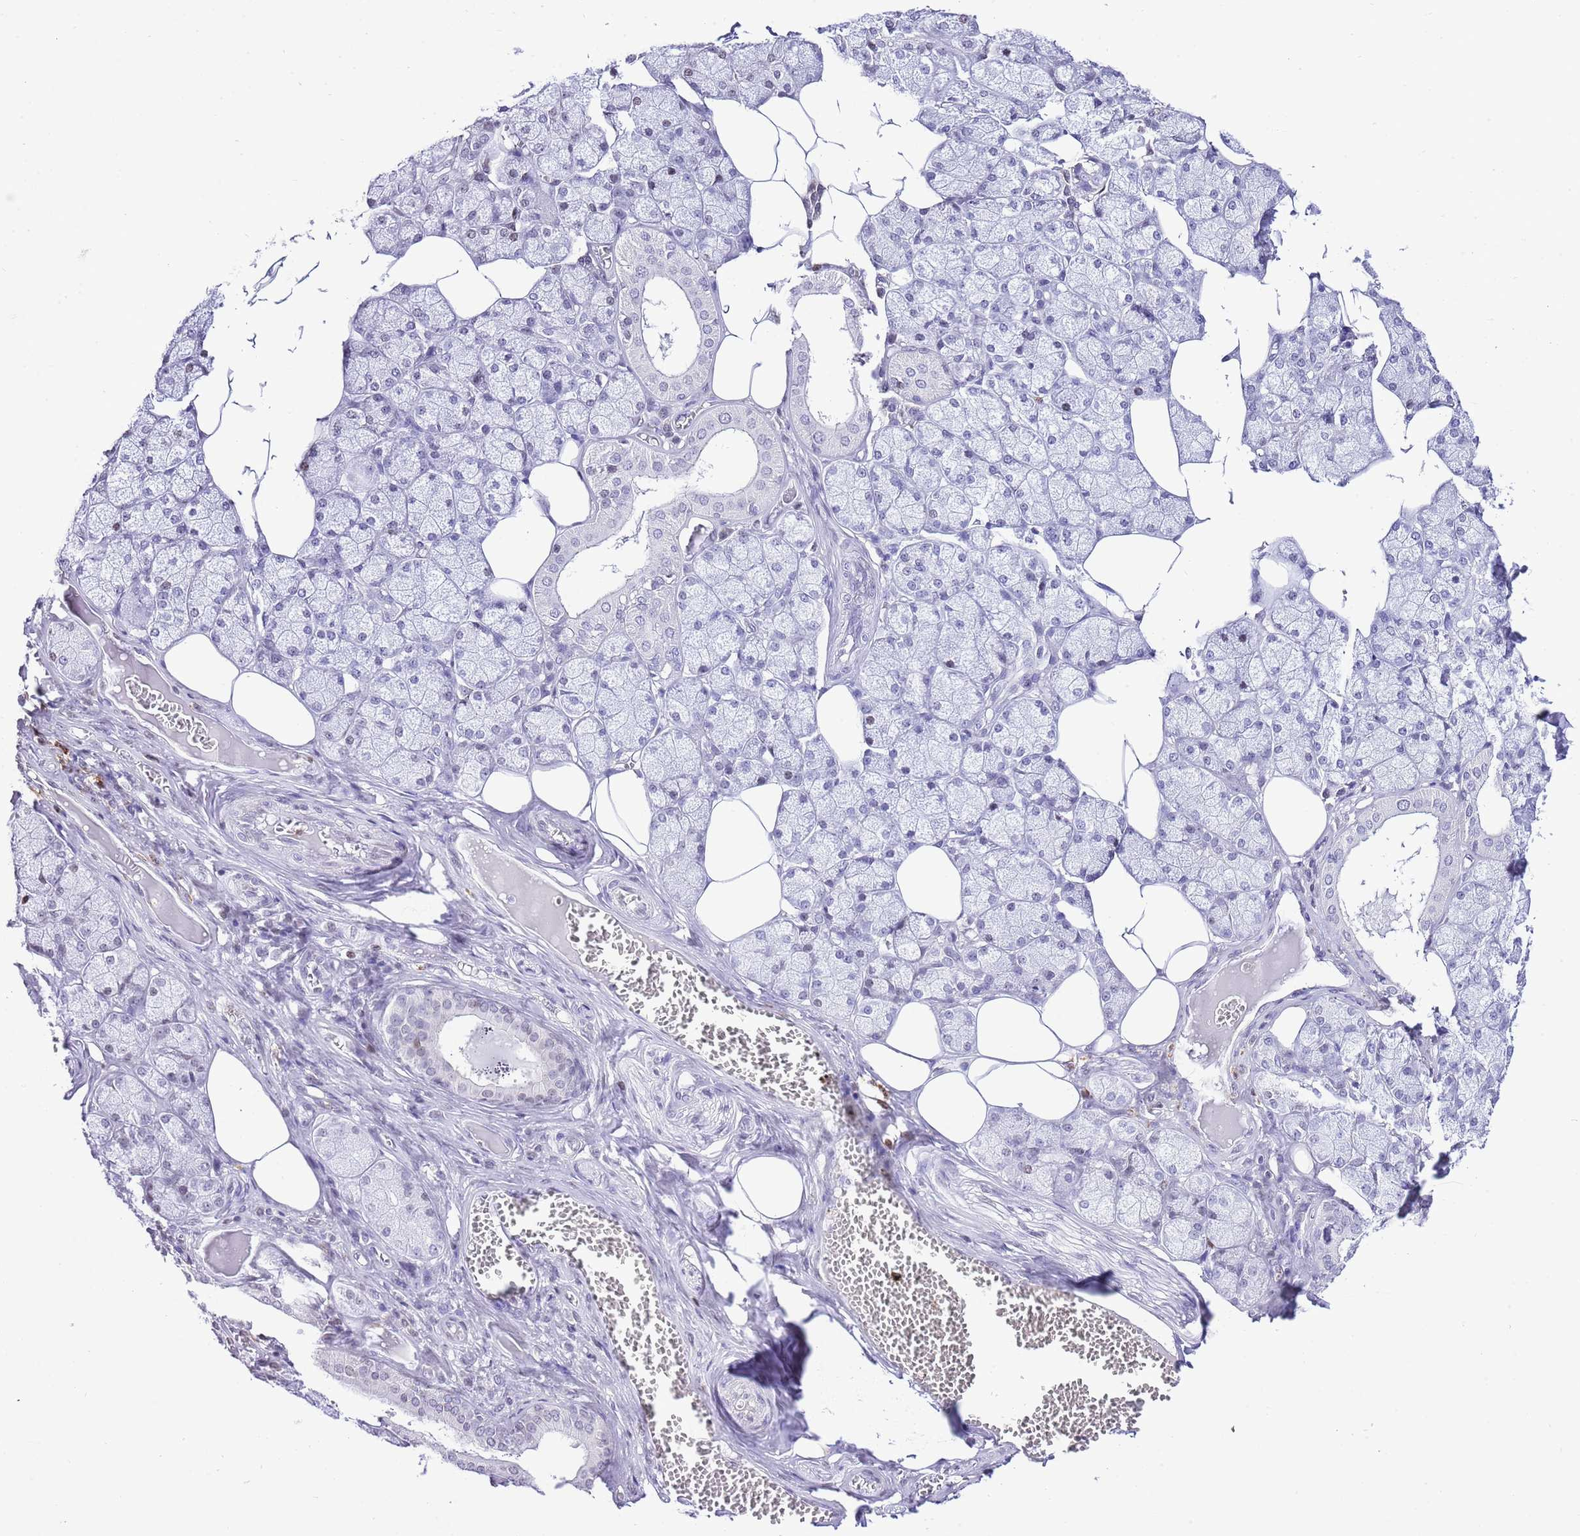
{"staining": {"intensity": "weak", "quantity": "<25%", "location": "nuclear"}, "tissue": "salivary gland", "cell_type": "Glandular cells", "image_type": "normal", "snomed": [{"axis": "morphology", "description": "Normal tissue, NOS"}, {"axis": "topography", "description": "Salivary gland"}], "caption": "Immunohistochemical staining of normal human salivary gland displays no significant positivity in glandular cells.", "gene": "PRR15", "patient": {"sex": "male", "age": 62}}